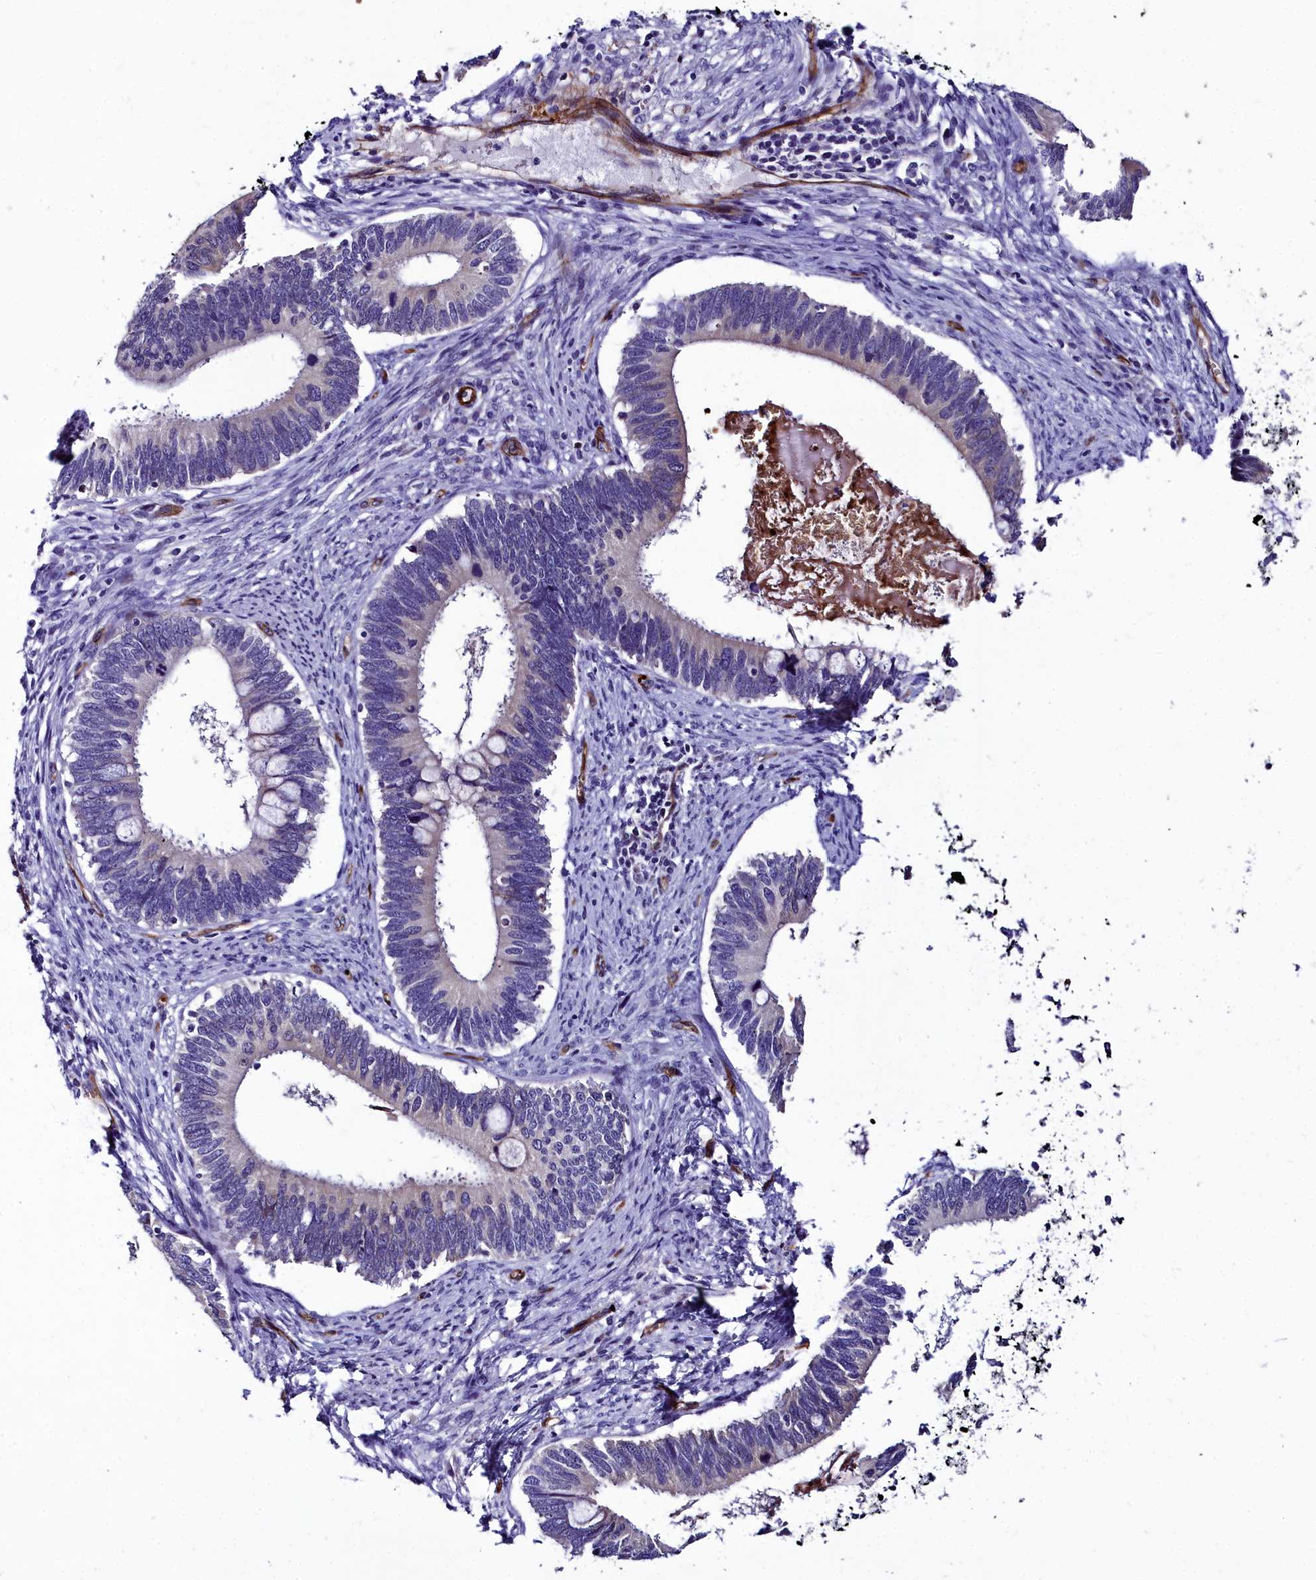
{"staining": {"intensity": "weak", "quantity": "<25%", "location": "cytoplasmic/membranous"}, "tissue": "cervical cancer", "cell_type": "Tumor cells", "image_type": "cancer", "snomed": [{"axis": "morphology", "description": "Adenocarcinoma, NOS"}, {"axis": "topography", "description": "Cervix"}], "caption": "Tumor cells are negative for protein expression in human cervical cancer. (Brightfield microscopy of DAB immunohistochemistry at high magnification).", "gene": "CYP4F11", "patient": {"sex": "female", "age": 42}}